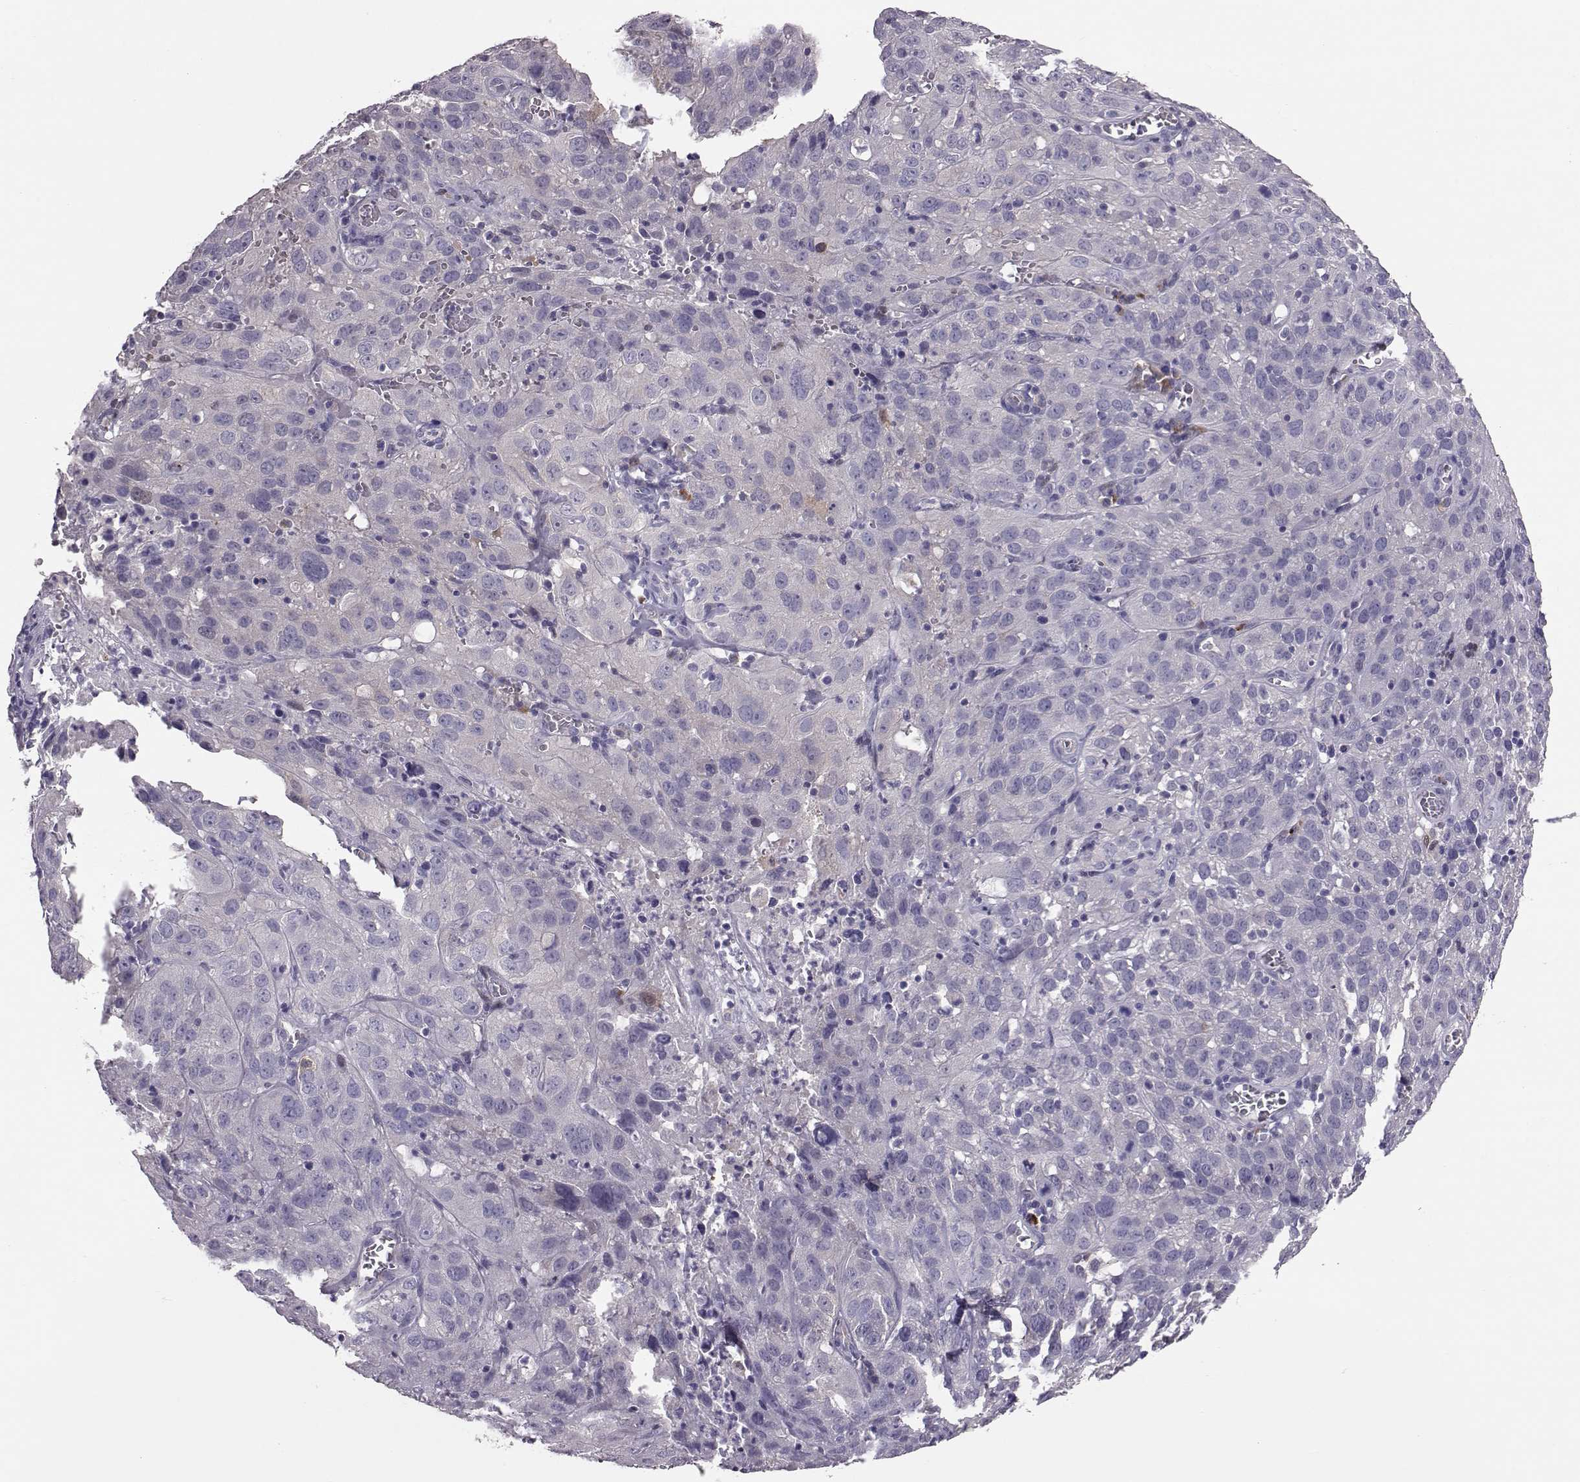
{"staining": {"intensity": "negative", "quantity": "none", "location": "none"}, "tissue": "cervical cancer", "cell_type": "Tumor cells", "image_type": "cancer", "snomed": [{"axis": "morphology", "description": "Squamous cell carcinoma, NOS"}, {"axis": "topography", "description": "Cervix"}], "caption": "The image demonstrates no significant staining in tumor cells of cervical cancer (squamous cell carcinoma).", "gene": "ADGRG5", "patient": {"sex": "female", "age": 32}}